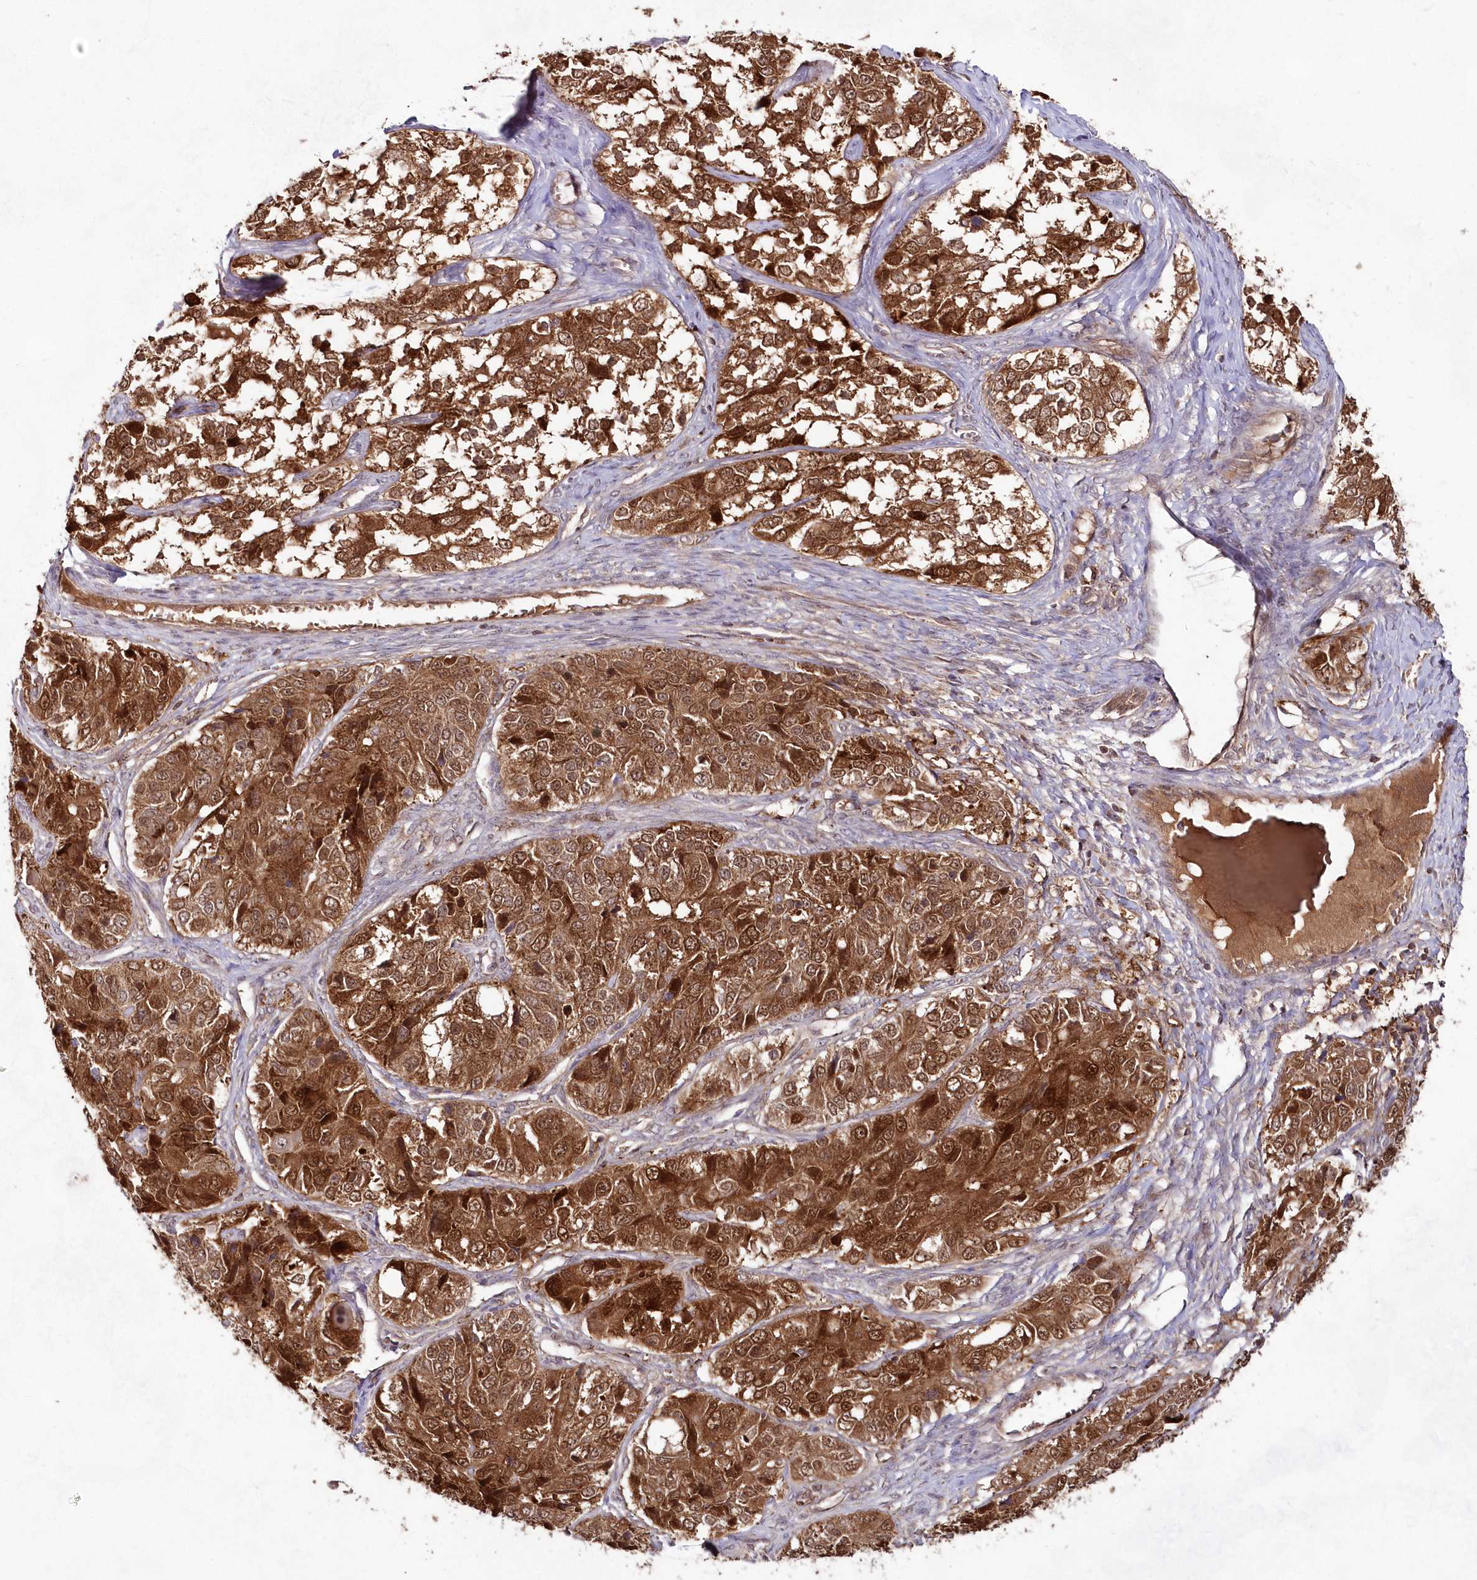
{"staining": {"intensity": "strong", "quantity": ">75%", "location": "cytoplasmic/membranous,nuclear"}, "tissue": "ovarian cancer", "cell_type": "Tumor cells", "image_type": "cancer", "snomed": [{"axis": "morphology", "description": "Carcinoma, endometroid"}, {"axis": "topography", "description": "Ovary"}], "caption": "Strong cytoplasmic/membranous and nuclear protein staining is present in approximately >75% of tumor cells in ovarian cancer (endometroid carcinoma).", "gene": "IMPA1", "patient": {"sex": "female", "age": 51}}